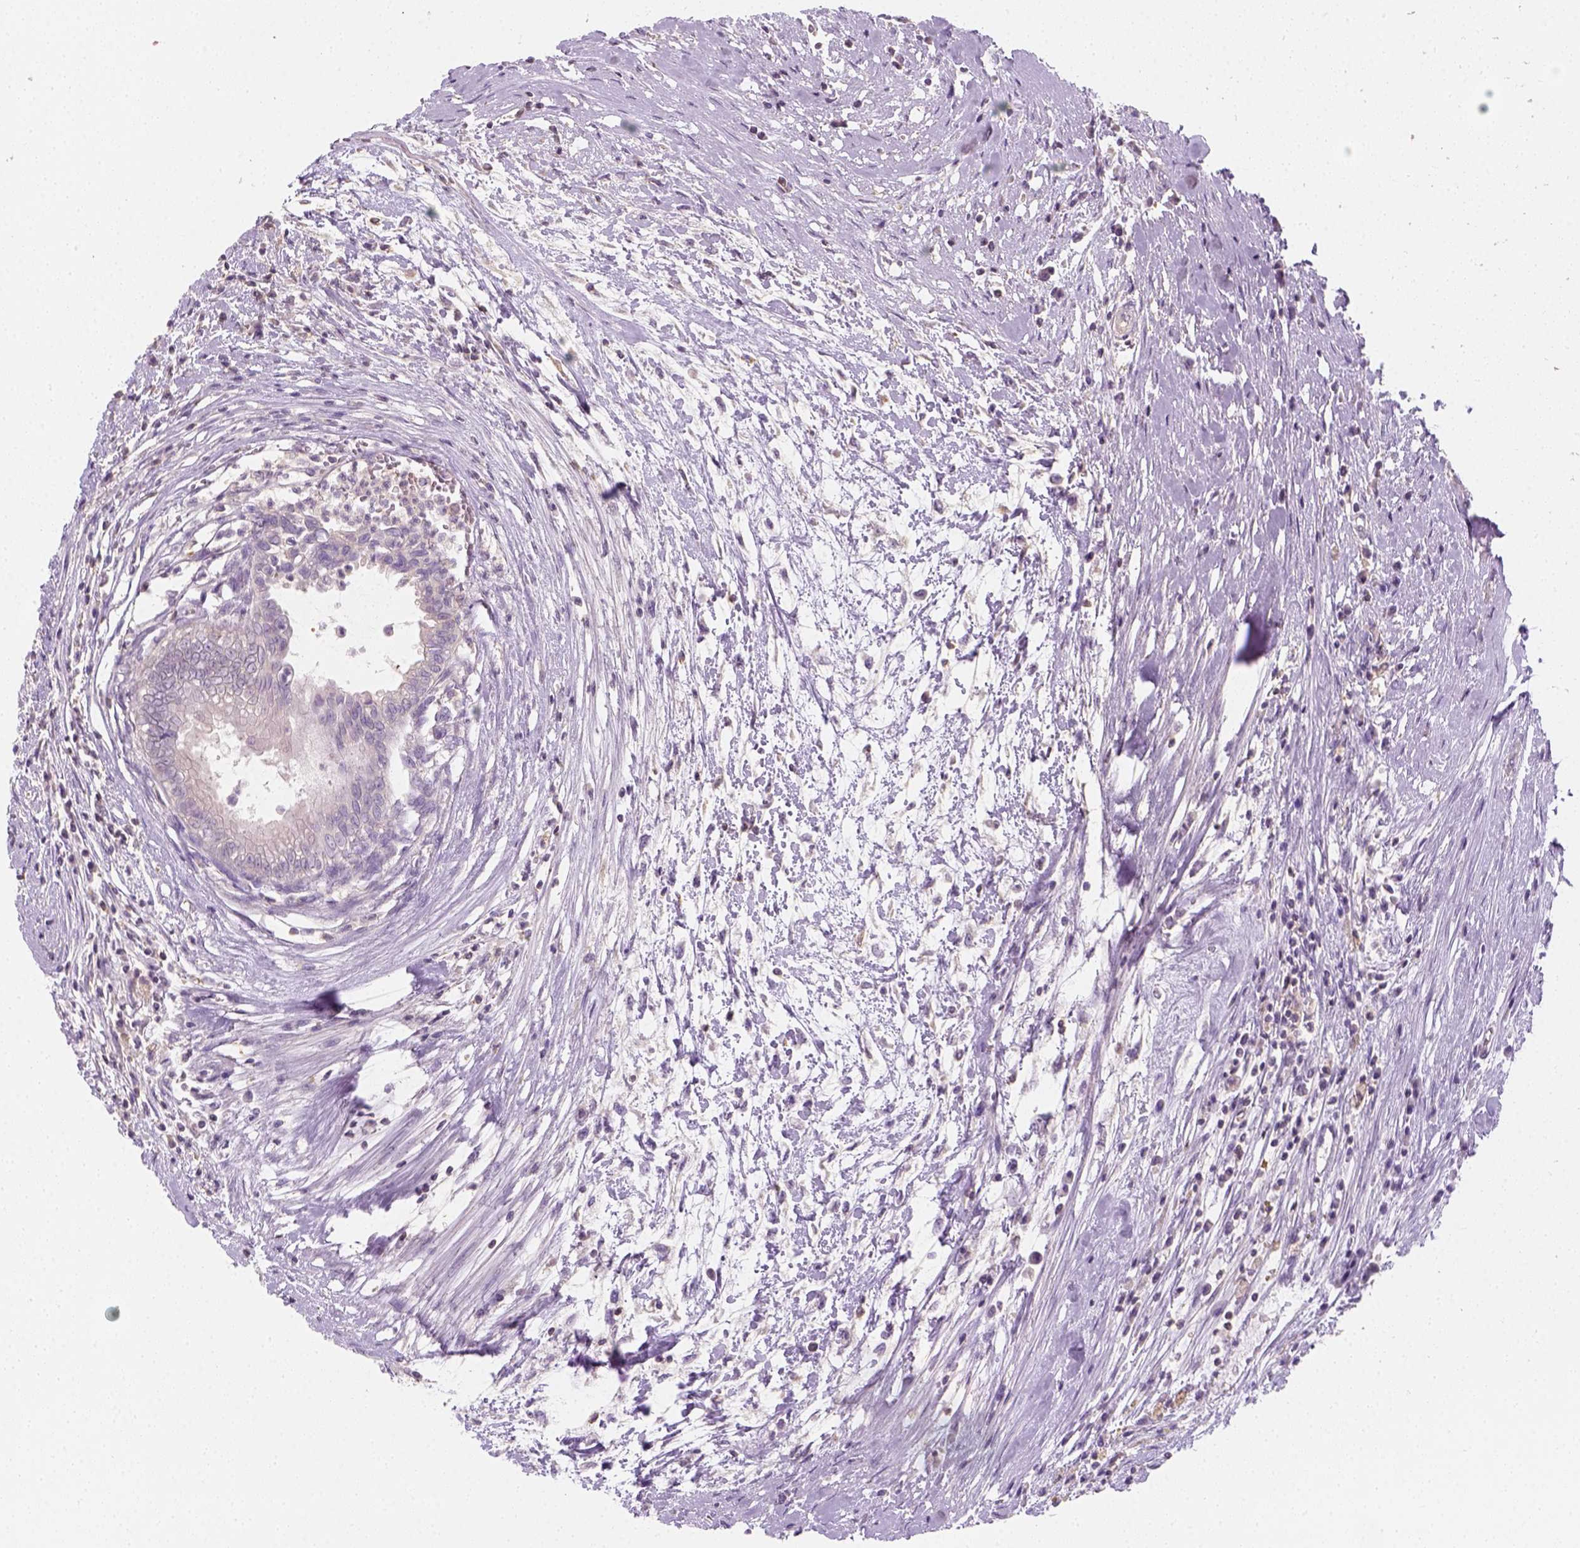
{"staining": {"intensity": "negative", "quantity": "none", "location": "none"}, "tissue": "testis cancer", "cell_type": "Tumor cells", "image_type": "cancer", "snomed": [{"axis": "morphology", "description": "Carcinoma, Embryonal, NOS"}, {"axis": "topography", "description": "Testis"}], "caption": "A histopathology image of human testis embryonal carcinoma is negative for staining in tumor cells.", "gene": "EPHB1", "patient": {"sex": "male", "age": 37}}